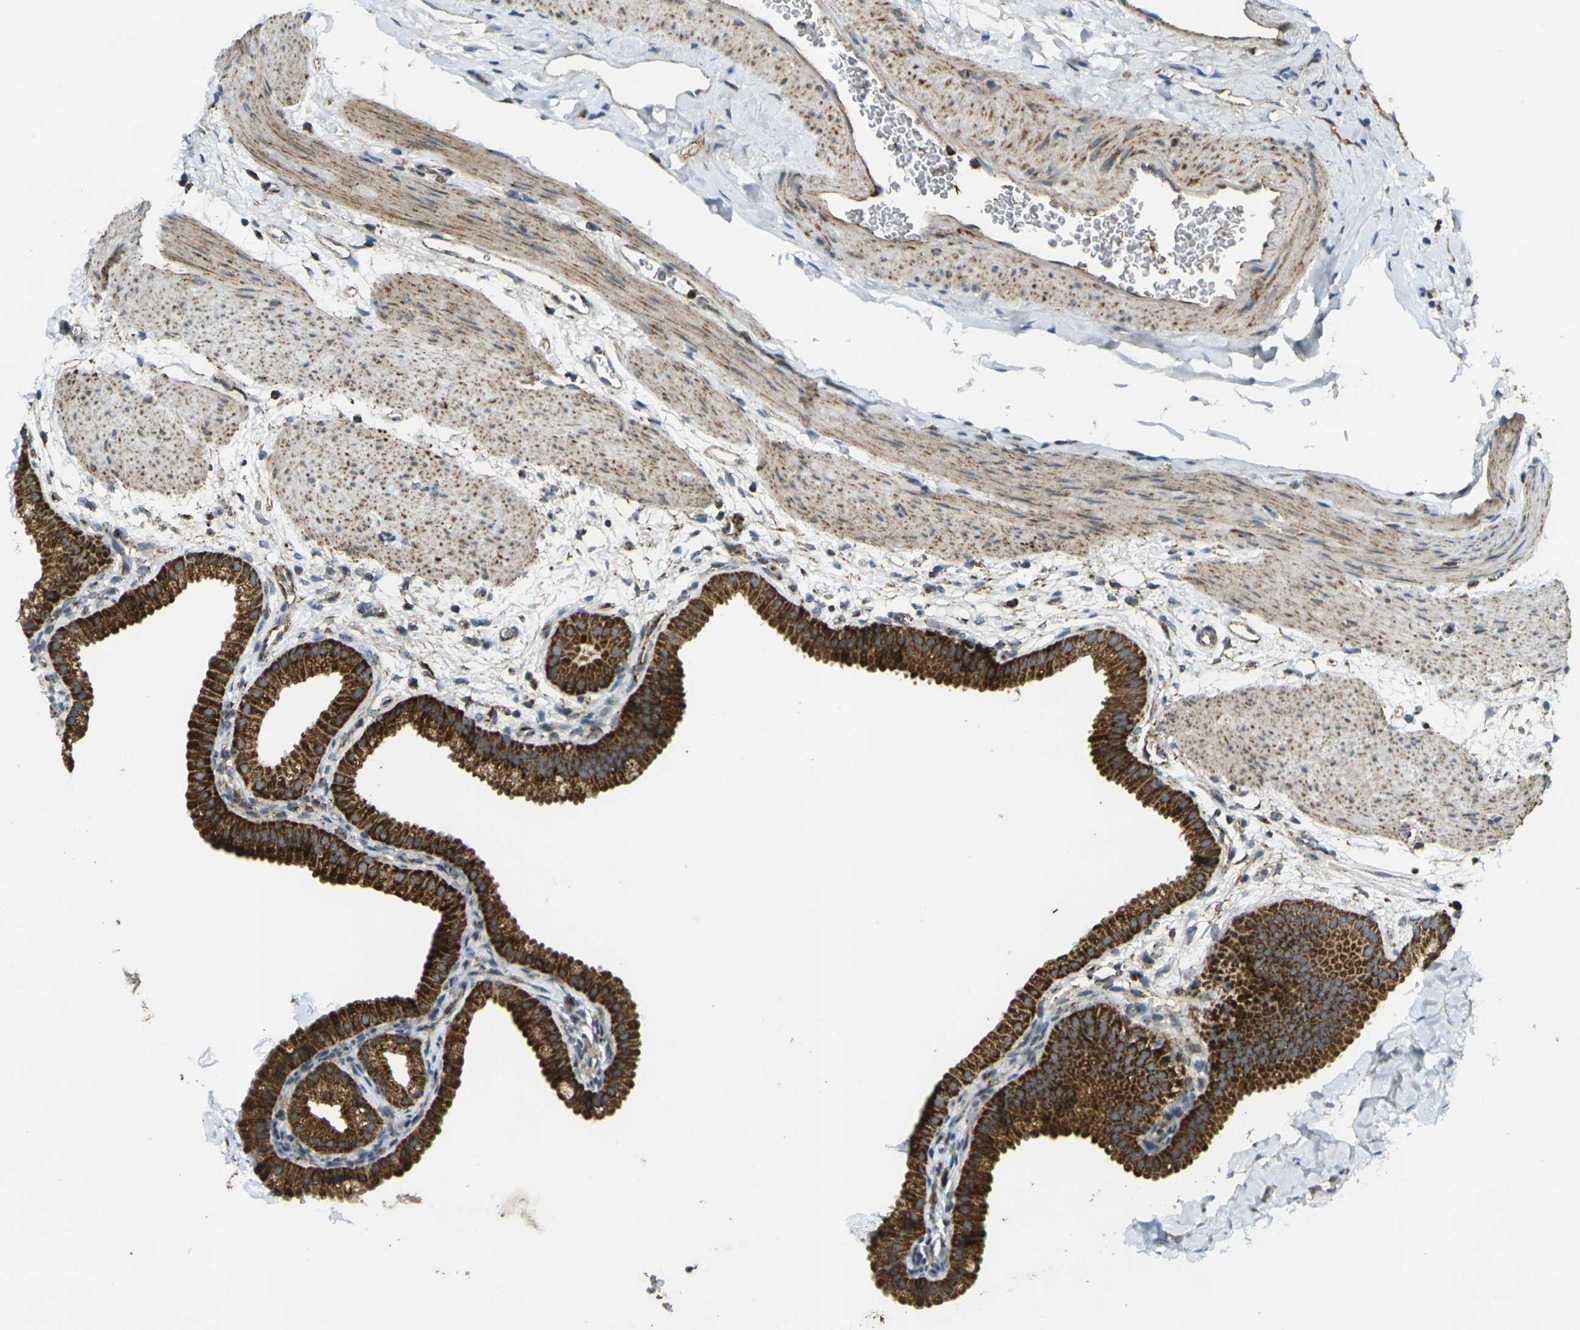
{"staining": {"intensity": "strong", "quantity": ">75%", "location": "cytoplasmic/membranous"}, "tissue": "gallbladder", "cell_type": "Glandular cells", "image_type": "normal", "snomed": [{"axis": "morphology", "description": "Normal tissue, NOS"}, {"axis": "topography", "description": "Gallbladder"}], "caption": "An image of gallbladder stained for a protein demonstrates strong cytoplasmic/membranous brown staining in glandular cells.", "gene": "IGF1R", "patient": {"sex": "female", "age": 64}}